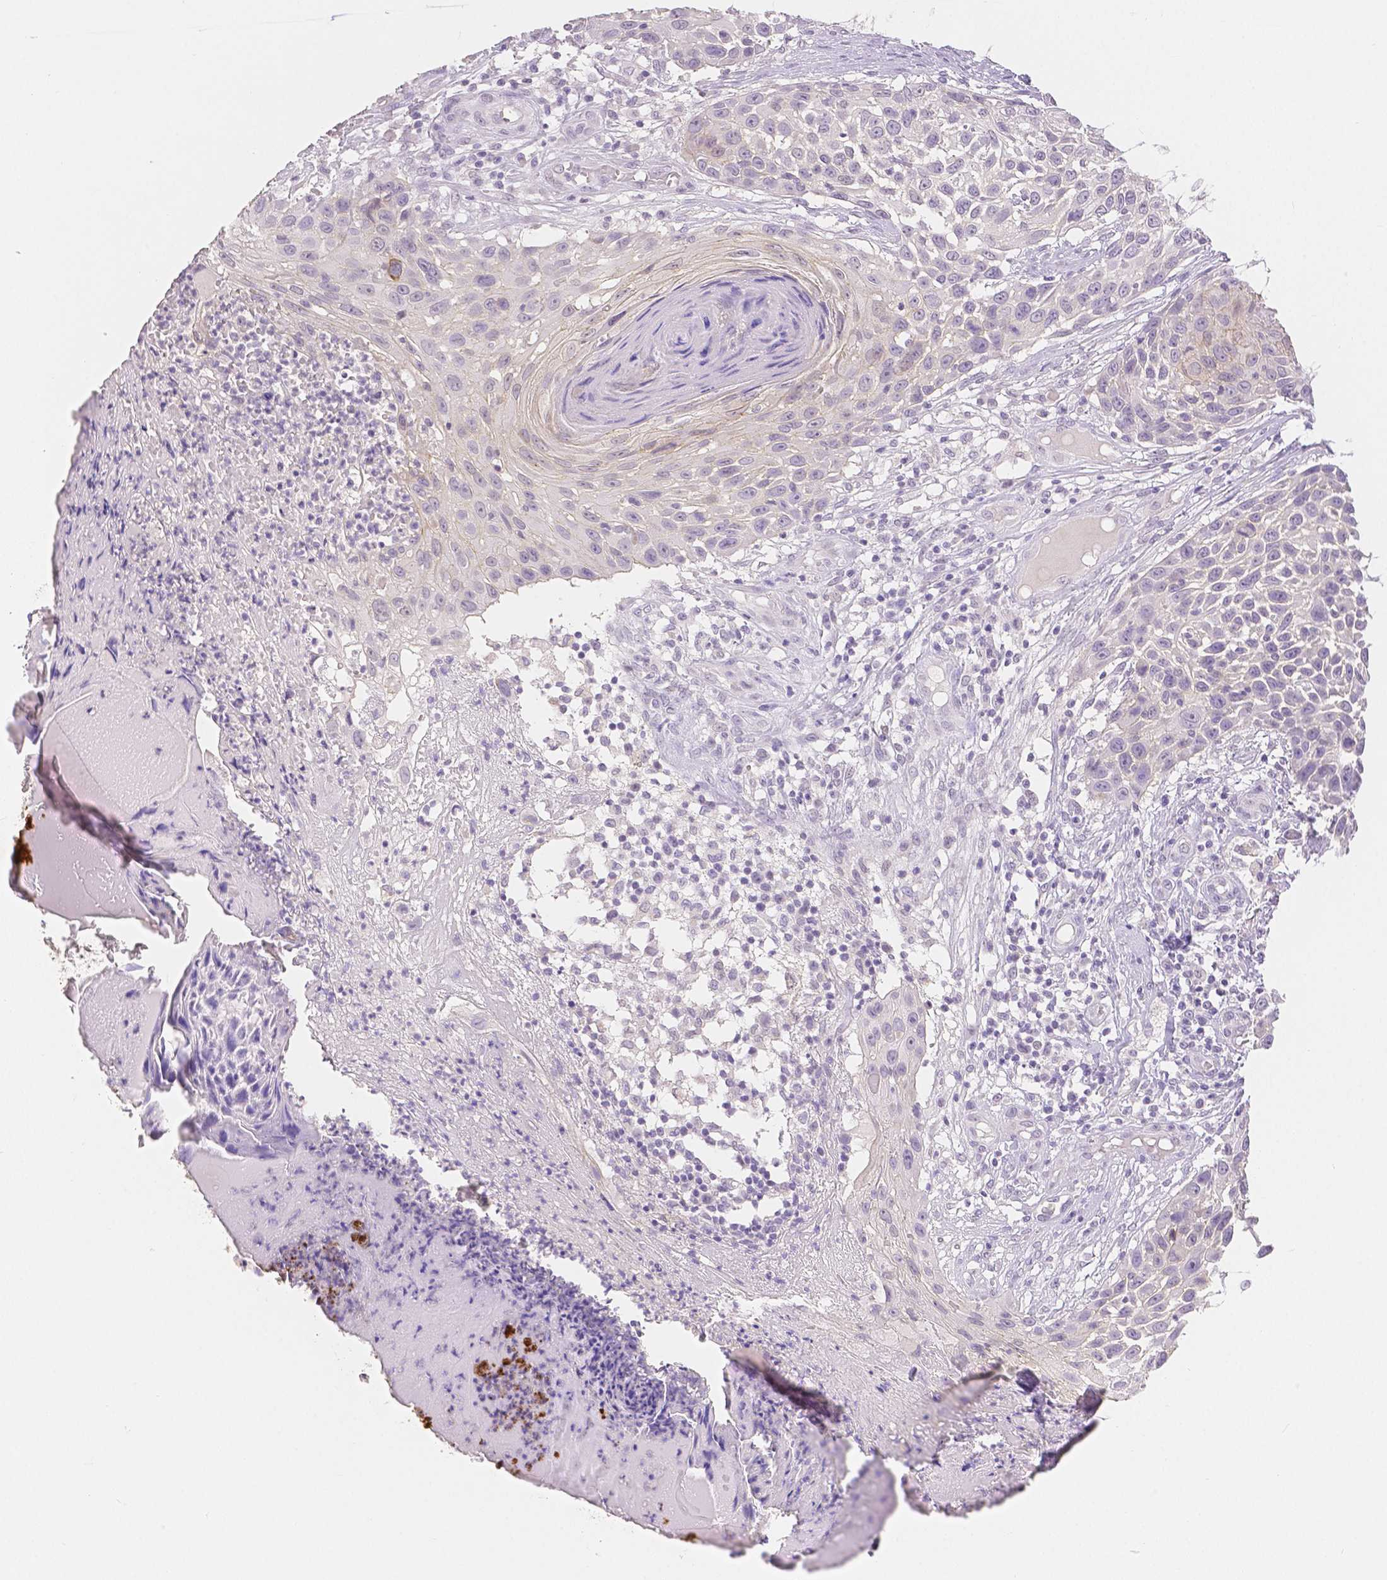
{"staining": {"intensity": "negative", "quantity": "none", "location": "none"}, "tissue": "skin cancer", "cell_type": "Tumor cells", "image_type": "cancer", "snomed": [{"axis": "morphology", "description": "Squamous cell carcinoma, NOS"}, {"axis": "topography", "description": "Skin"}], "caption": "Skin squamous cell carcinoma stained for a protein using immunohistochemistry displays no staining tumor cells.", "gene": "OCLN", "patient": {"sex": "male", "age": 92}}